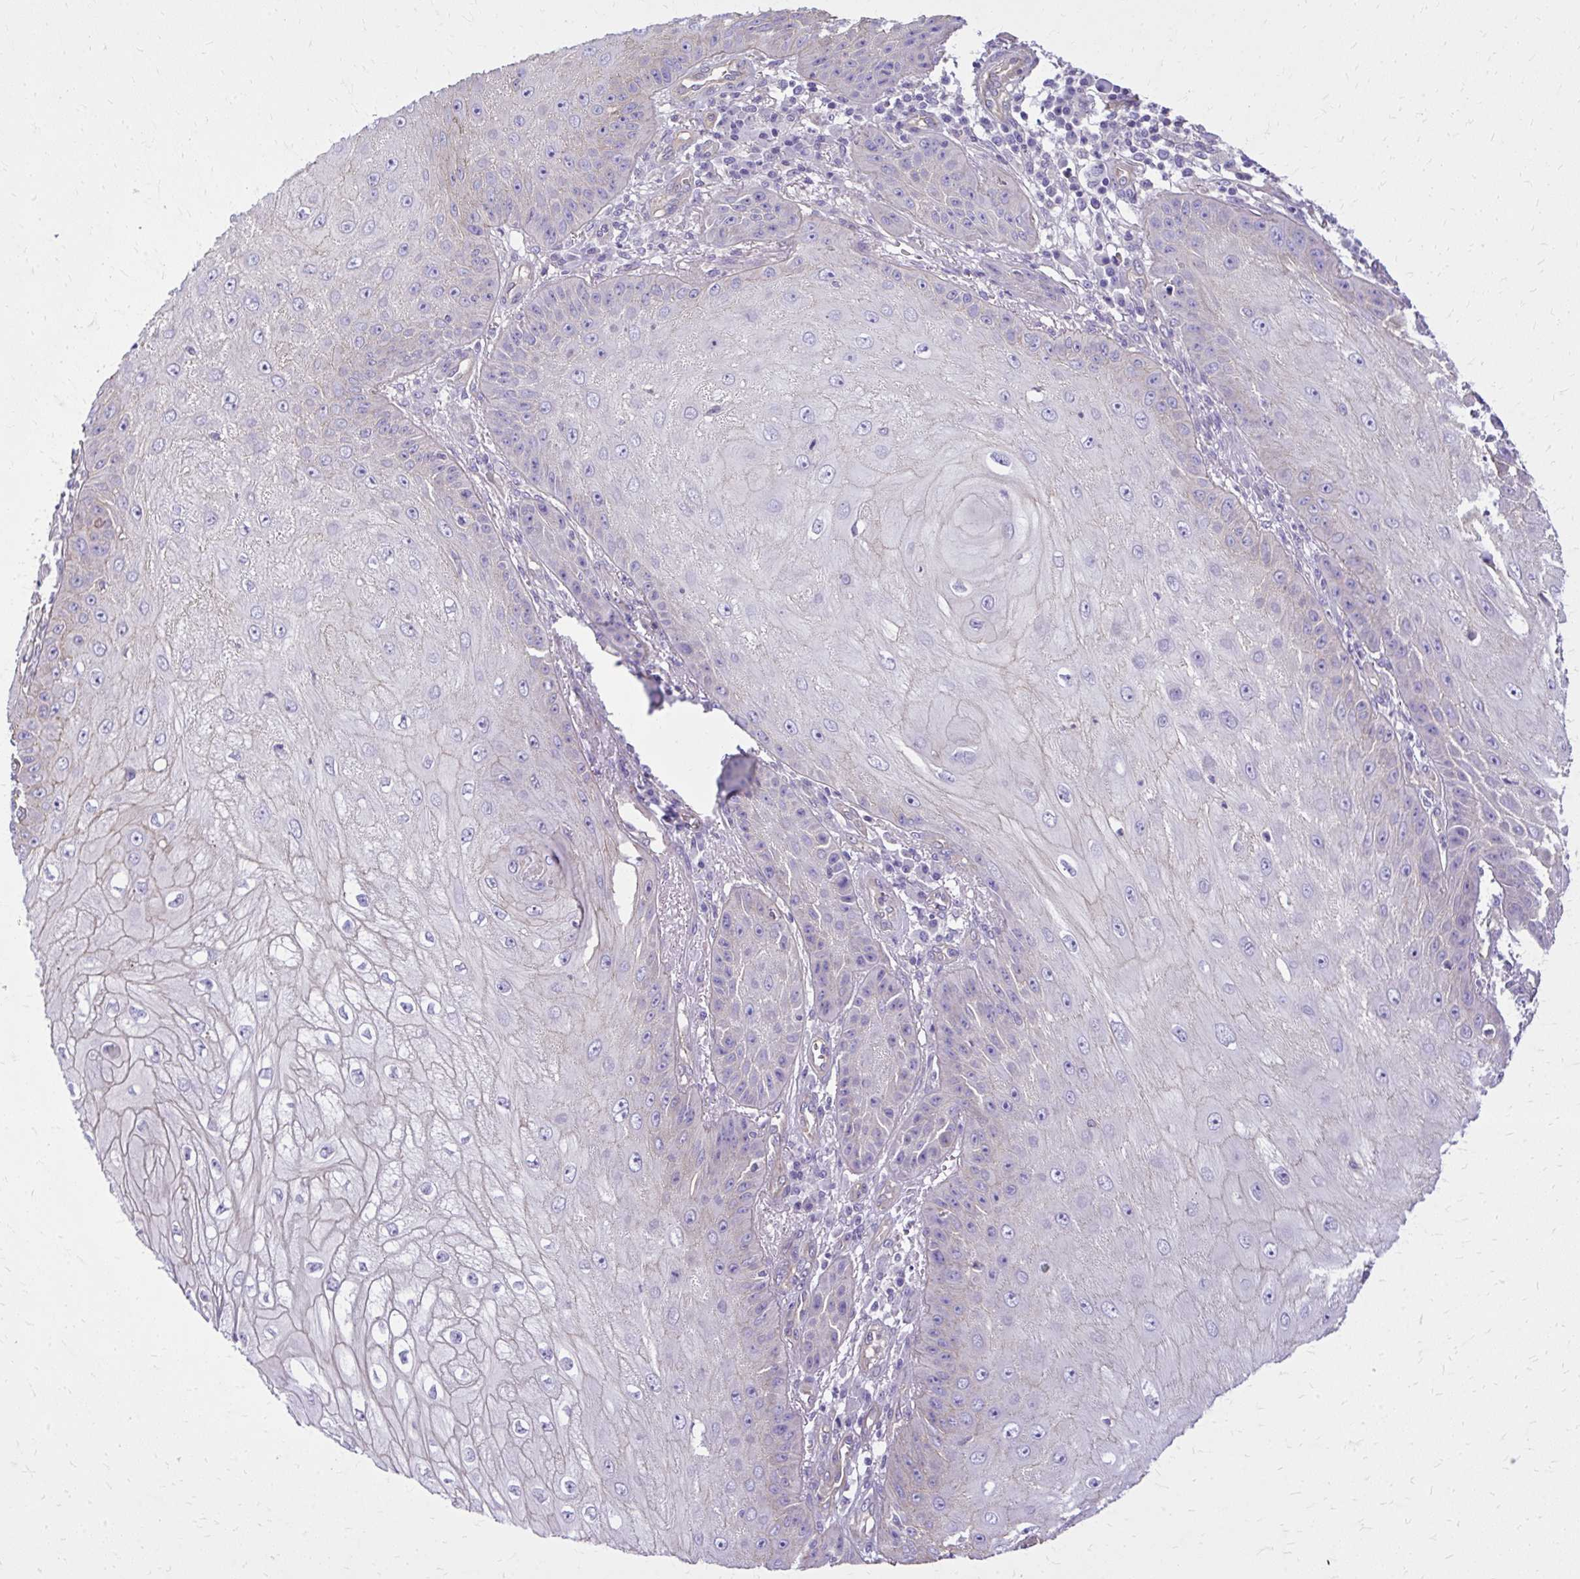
{"staining": {"intensity": "negative", "quantity": "none", "location": "none"}, "tissue": "skin cancer", "cell_type": "Tumor cells", "image_type": "cancer", "snomed": [{"axis": "morphology", "description": "Squamous cell carcinoma, NOS"}, {"axis": "topography", "description": "Skin"}], "caption": "Histopathology image shows no protein expression in tumor cells of skin cancer tissue. The staining is performed using DAB brown chromogen with nuclei counter-stained in using hematoxylin.", "gene": "RUNDC3B", "patient": {"sex": "male", "age": 70}}